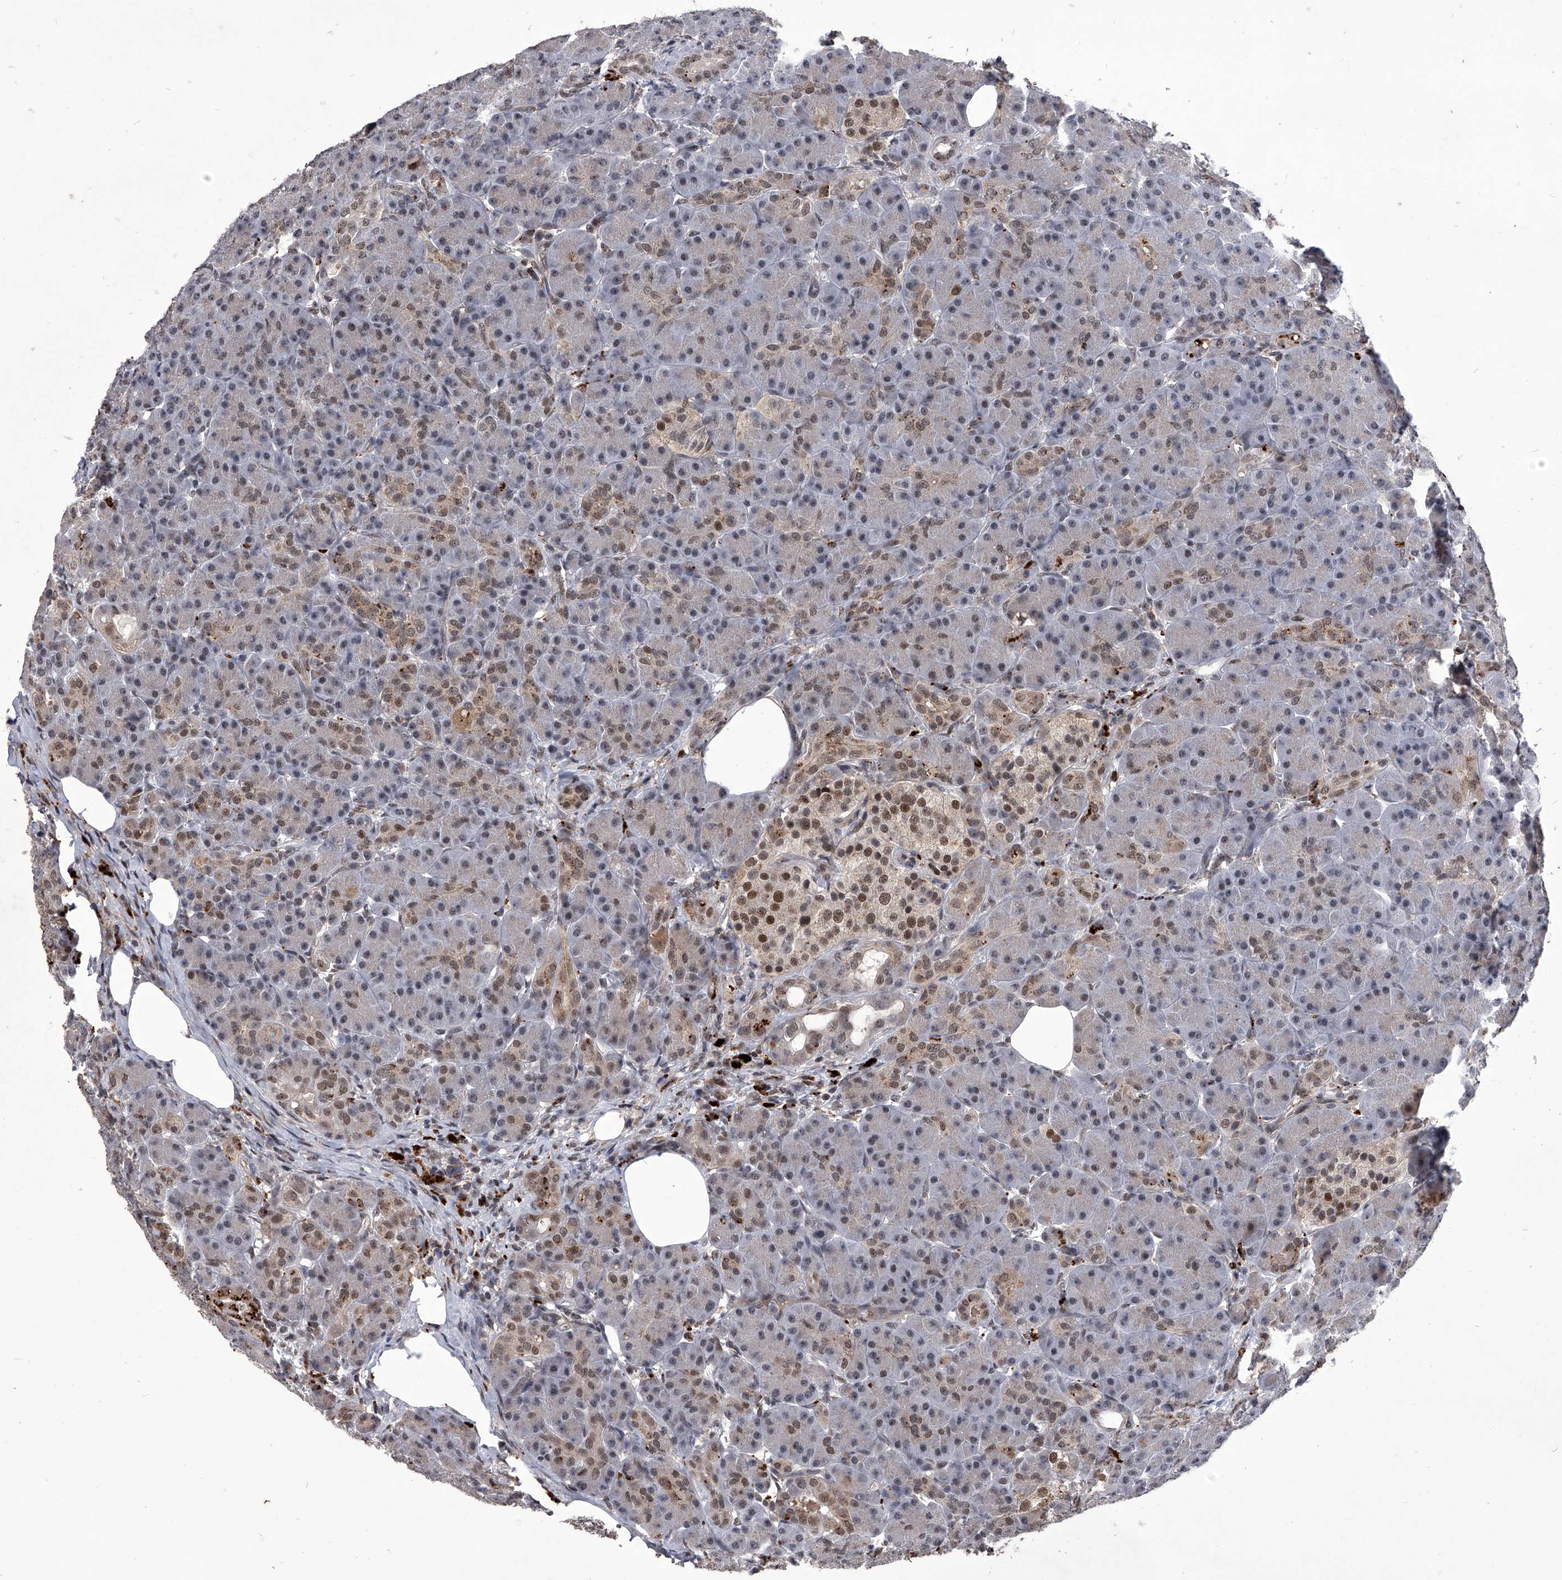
{"staining": {"intensity": "weak", "quantity": "25%-75%", "location": "nuclear"}, "tissue": "pancreas", "cell_type": "Exocrine glandular cells", "image_type": "normal", "snomed": [{"axis": "morphology", "description": "Normal tissue, NOS"}, {"axis": "topography", "description": "Pancreas"}], "caption": "This histopathology image reveals normal pancreas stained with immunohistochemistry to label a protein in brown. The nuclear of exocrine glandular cells show weak positivity for the protein. Nuclei are counter-stained blue.", "gene": "CMTR1", "patient": {"sex": "male", "age": 63}}